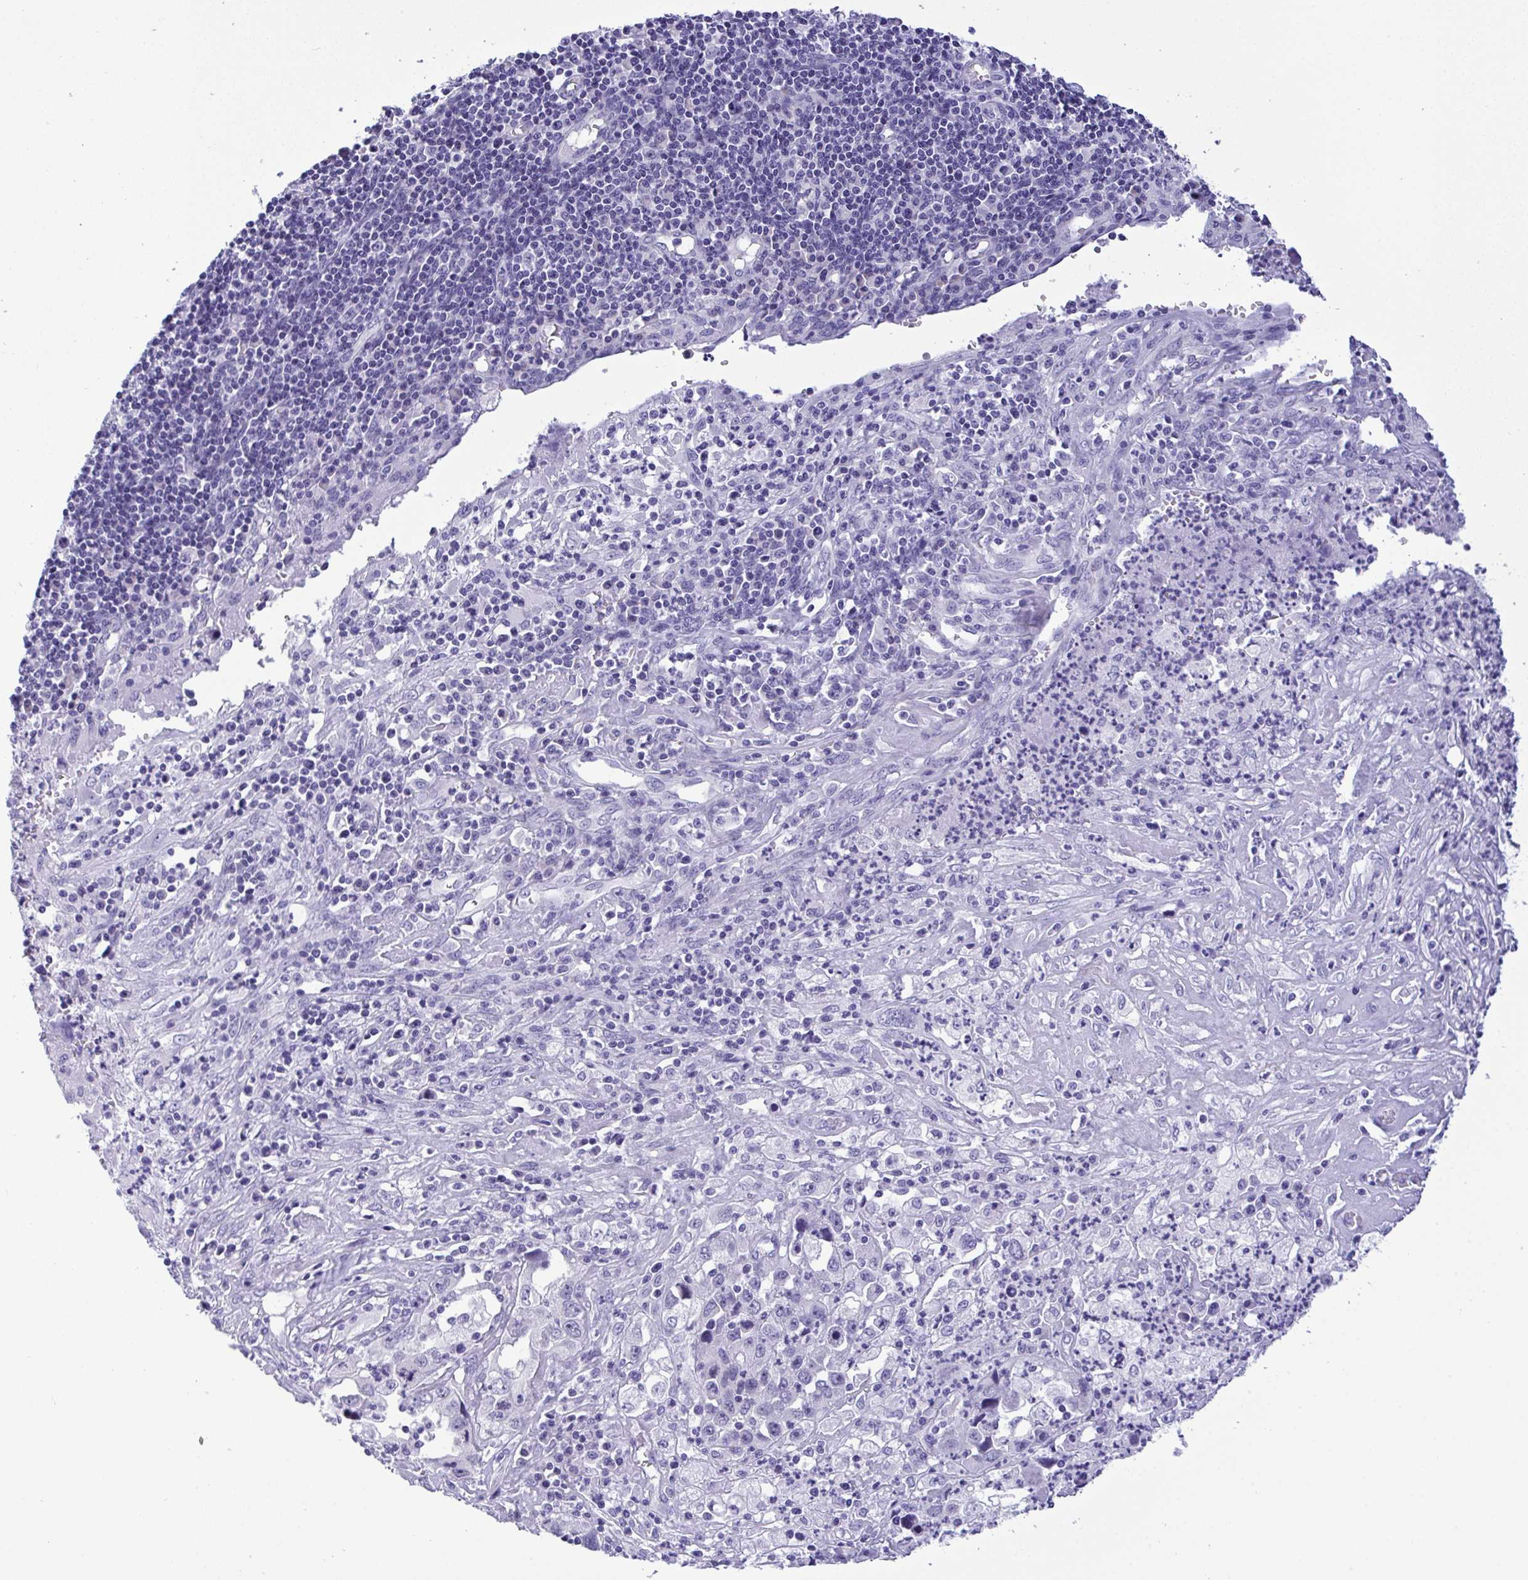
{"staining": {"intensity": "negative", "quantity": "none", "location": "none"}, "tissue": "endometrial cancer", "cell_type": "Tumor cells", "image_type": "cancer", "snomed": [{"axis": "morphology", "description": "Adenocarcinoma, NOS"}, {"axis": "topography", "description": "Uterus"}], "caption": "Image shows no significant protein expression in tumor cells of endometrial adenocarcinoma. (DAB immunohistochemistry (IHC) with hematoxylin counter stain).", "gene": "YBX2", "patient": {"sex": "female", "age": 62}}